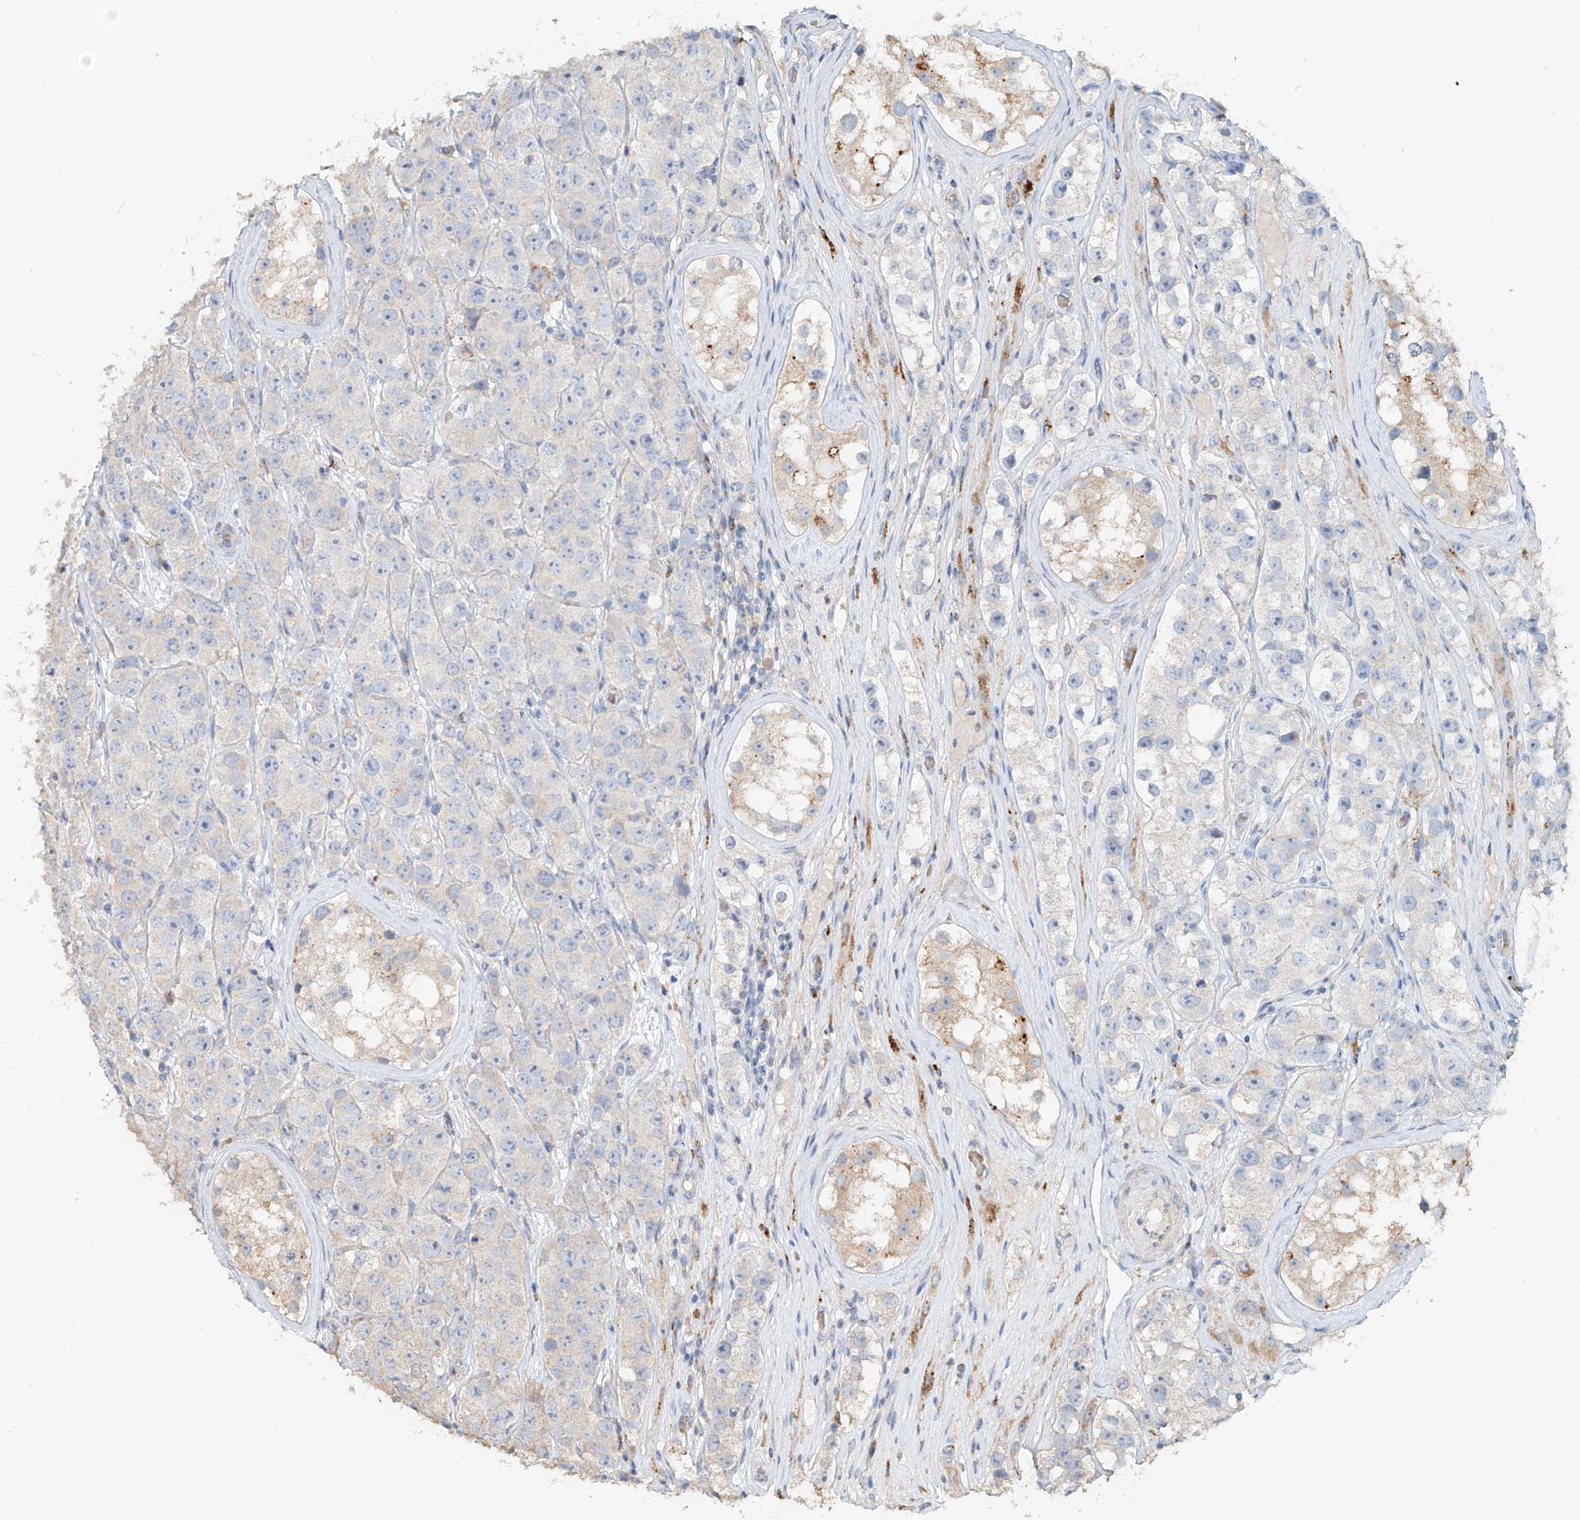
{"staining": {"intensity": "negative", "quantity": "none", "location": "none"}, "tissue": "testis cancer", "cell_type": "Tumor cells", "image_type": "cancer", "snomed": [{"axis": "morphology", "description": "Seminoma, NOS"}, {"axis": "topography", "description": "Testis"}], "caption": "IHC of testis seminoma shows no staining in tumor cells.", "gene": "TRIM47", "patient": {"sex": "male", "age": 28}}